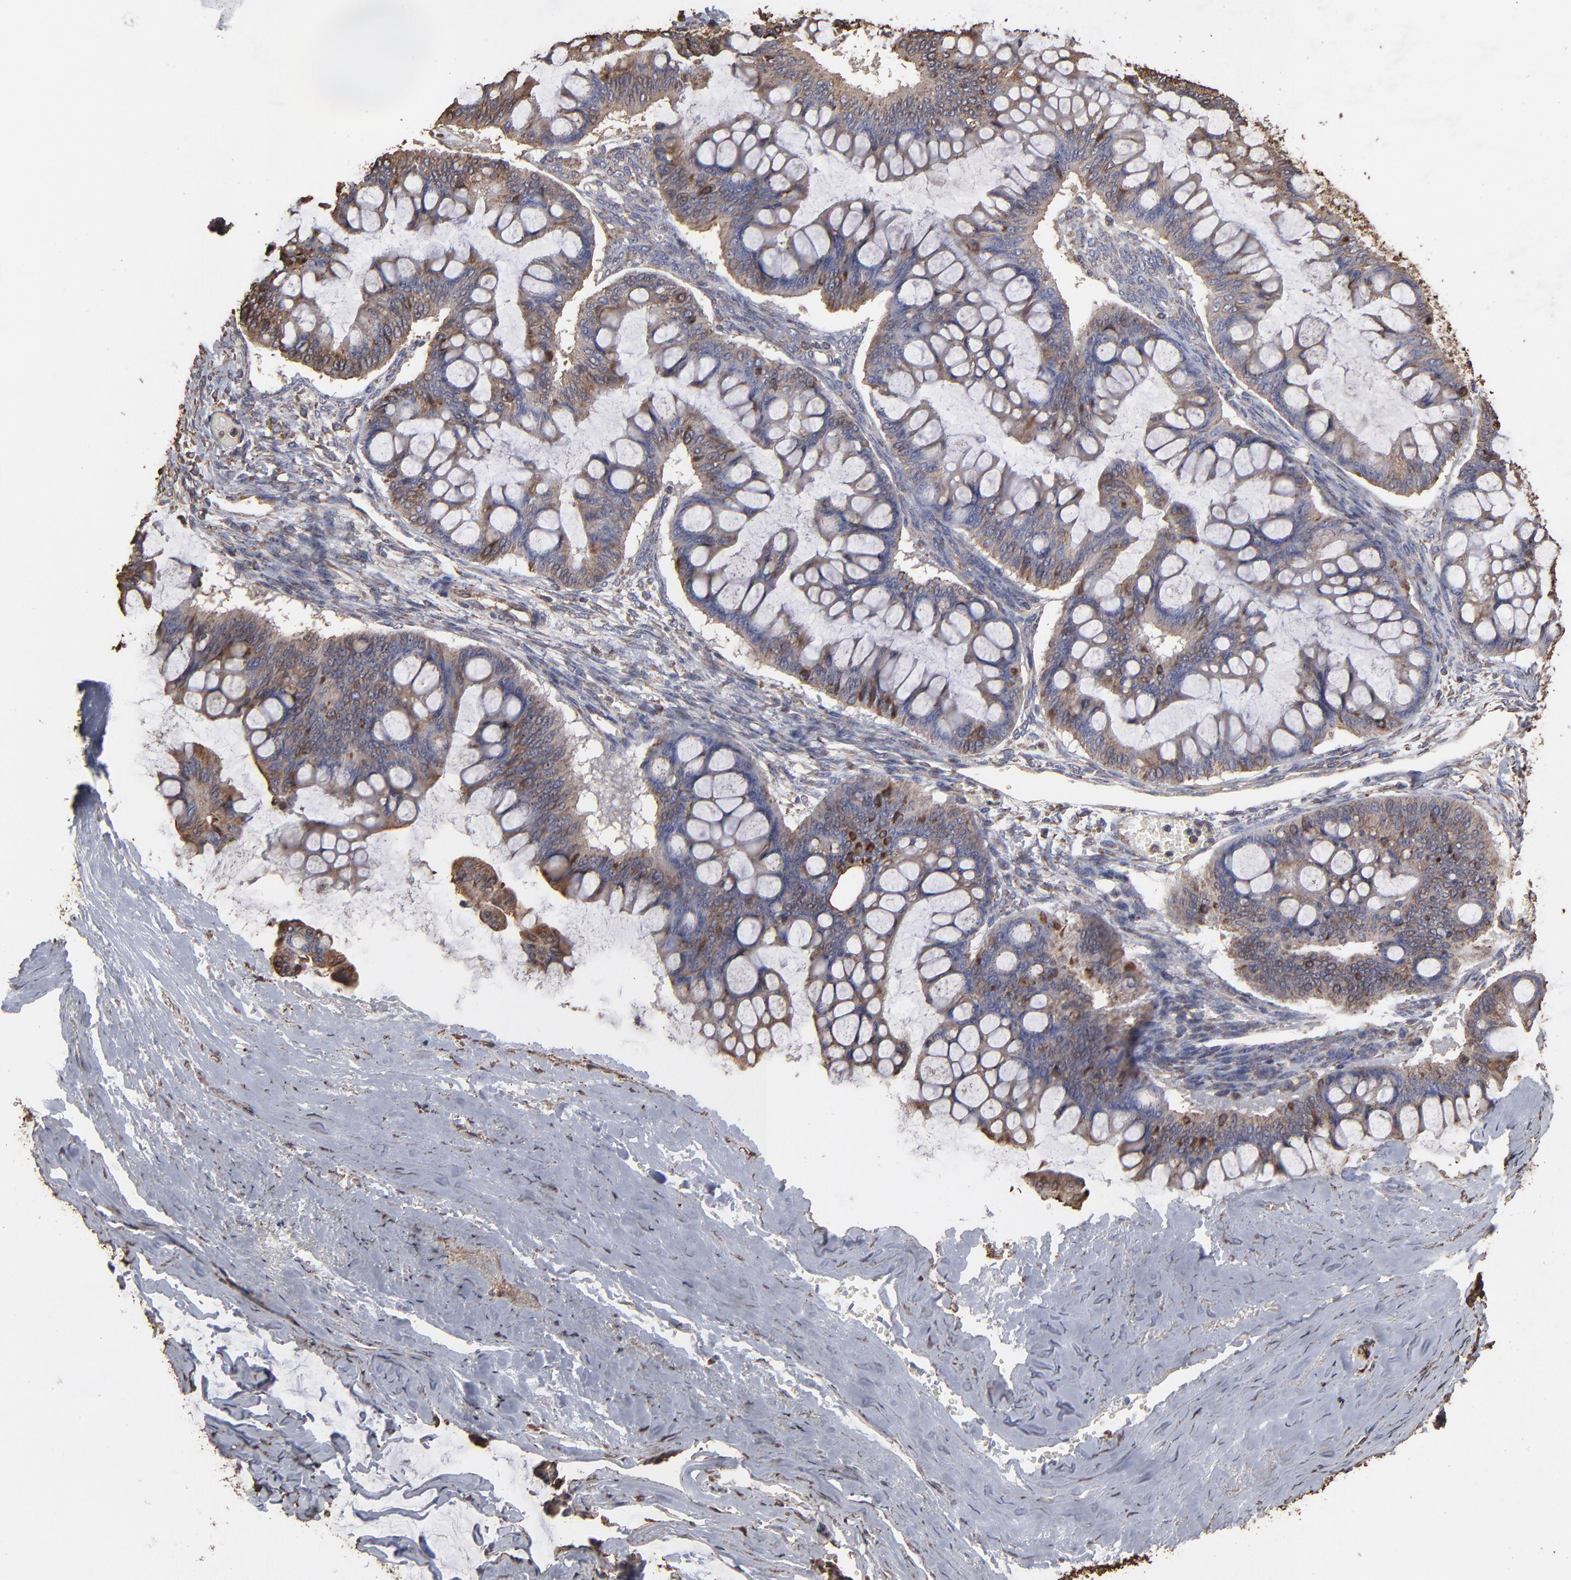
{"staining": {"intensity": "weak", "quantity": "25%-75%", "location": "cytoplasmic/membranous"}, "tissue": "ovarian cancer", "cell_type": "Tumor cells", "image_type": "cancer", "snomed": [{"axis": "morphology", "description": "Cystadenocarcinoma, mucinous, NOS"}, {"axis": "topography", "description": "Ovary"}], "caption": "A low amount of weak cytoplasmic/membranous expression is present in about 25%-75% of tumor cells in ovarian cancer tissue.", "gene": "PDIA3", "patient": {"sex": "female", "age": 73}}